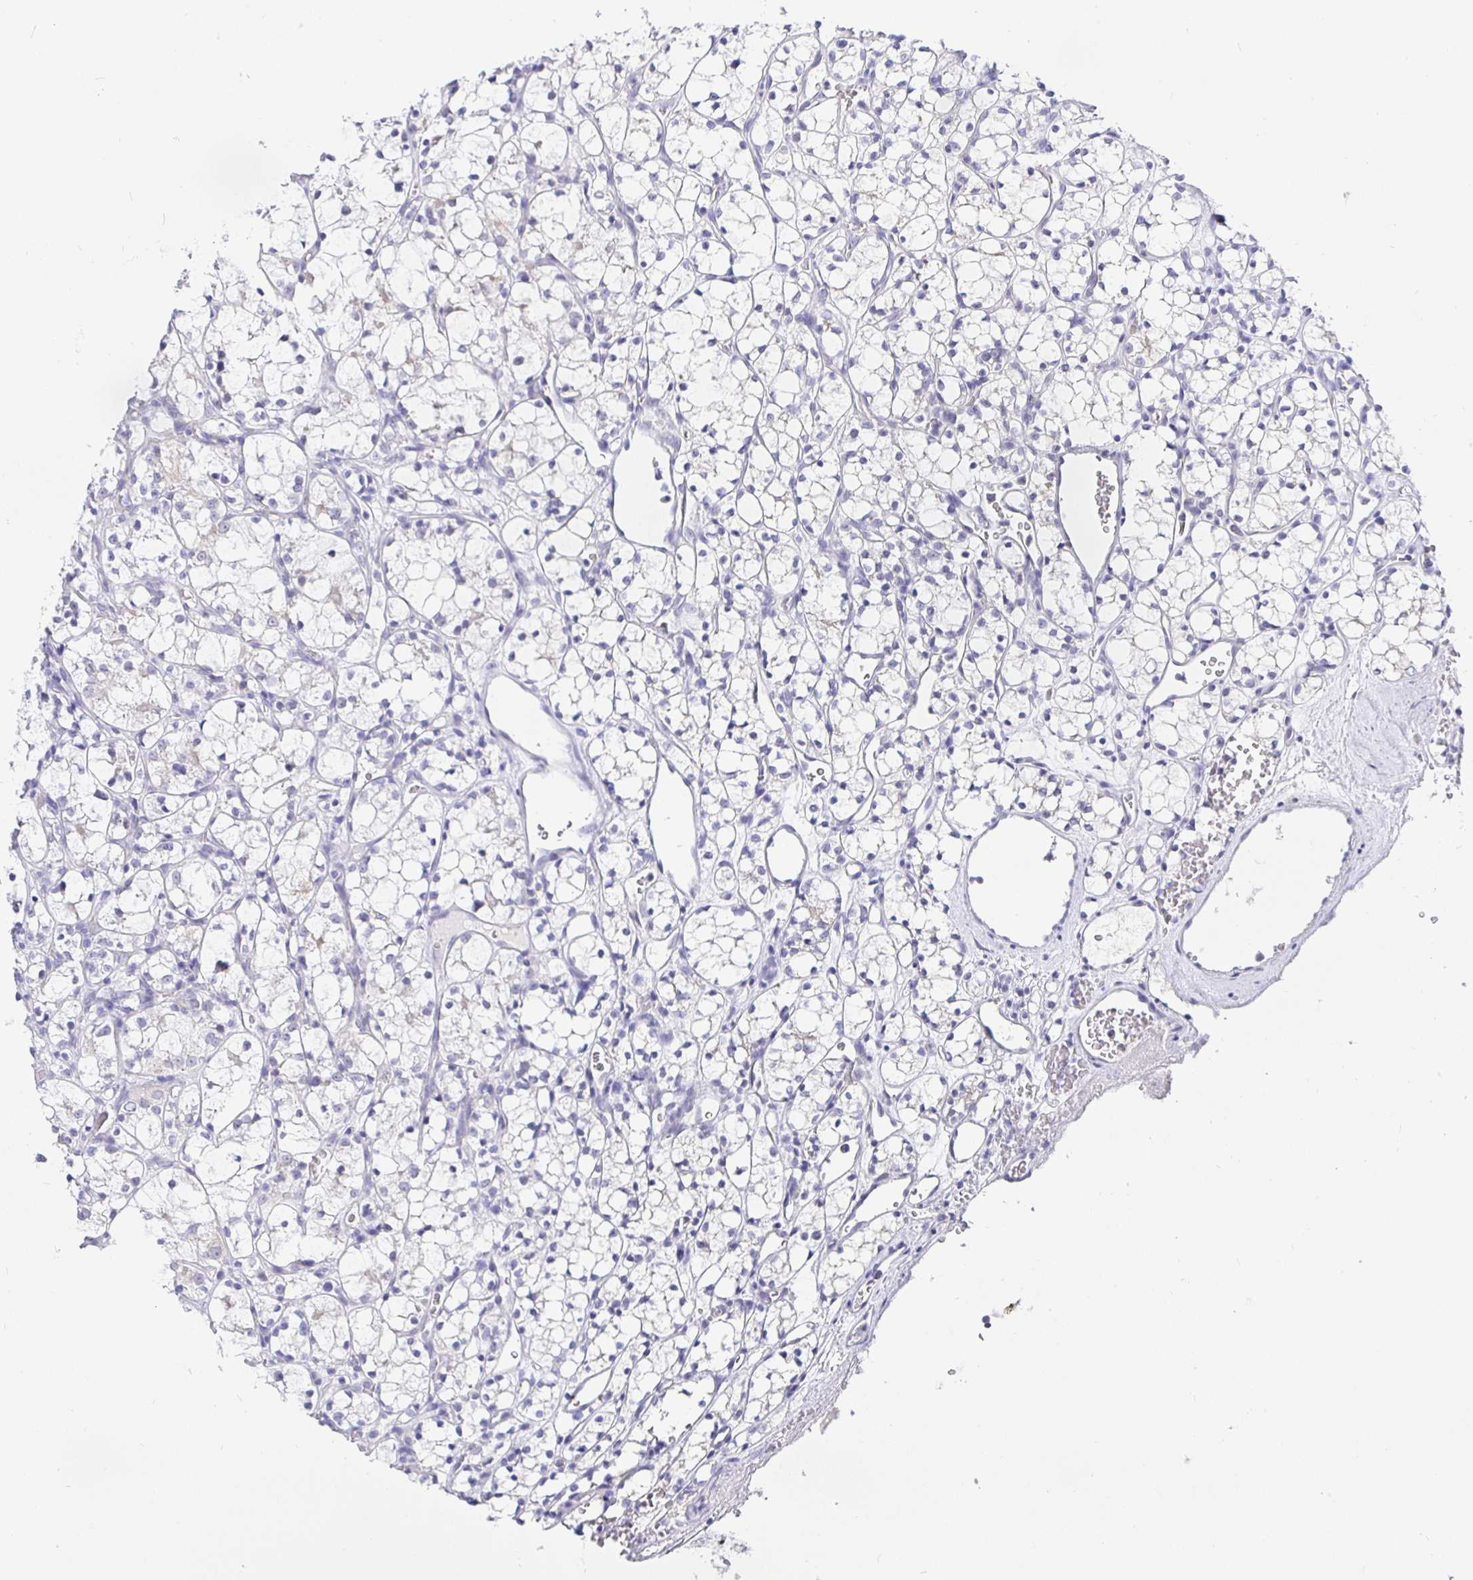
{"staining": {"intensity": "negative", "quantity": "none", "location": "none"}, "tissue": "renal cancer", "cell_type": "Tumor cells", "image_type": "cancer", "snomed": [{"axis": "morphology", "description": "Adenocarcinoma, NOS"}, {"axis": "topography", "description": "Kidney"}], "caption": "This micrograph is of renal adenocarcinoma stained with immunohistochemistry (IHC) to label a protein in brown with the nuclei are counter-stained blue. There is no positivity in tumor cells.", "gene": "EZHIP", "patient": {"sex": "female", "age": 69}}